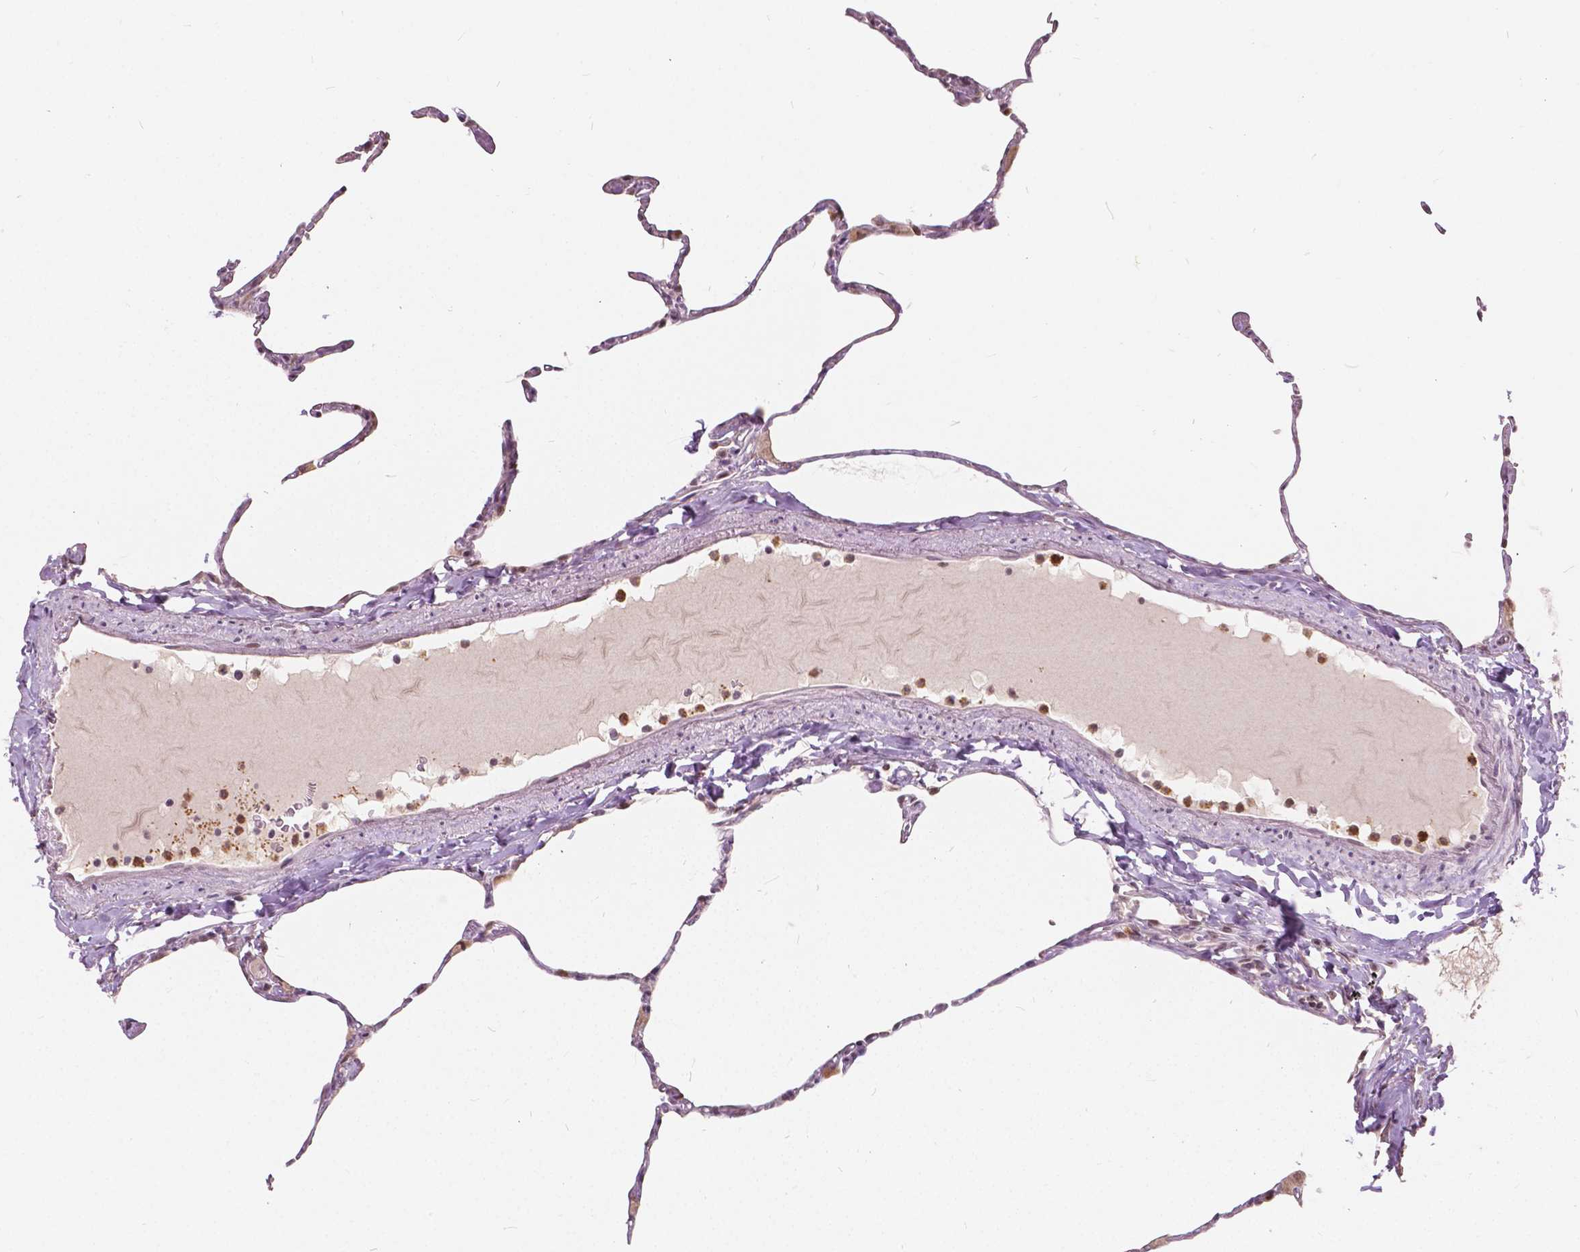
{"staining": {"intensity": "moderate", "quantity": "<25%", "location": "cytoplasmic/membranous"}, "tissue": "lung", "cell_type": "Alveolar cells", "image_type": "normal", "snomed": [{"axis": "morphology", "description": "Normal tissue, NOS"}, {"axis": "topography", "description": "Lung"}], "caption": "Immunohistochemistry (IHC) of unremarkable lung shows low levels of moderate cytoplasmic/membranous expression in approximately <25% of alveolar cells.", "gene": "DLX6", "patient": {"sex": "male", "age": 65}}